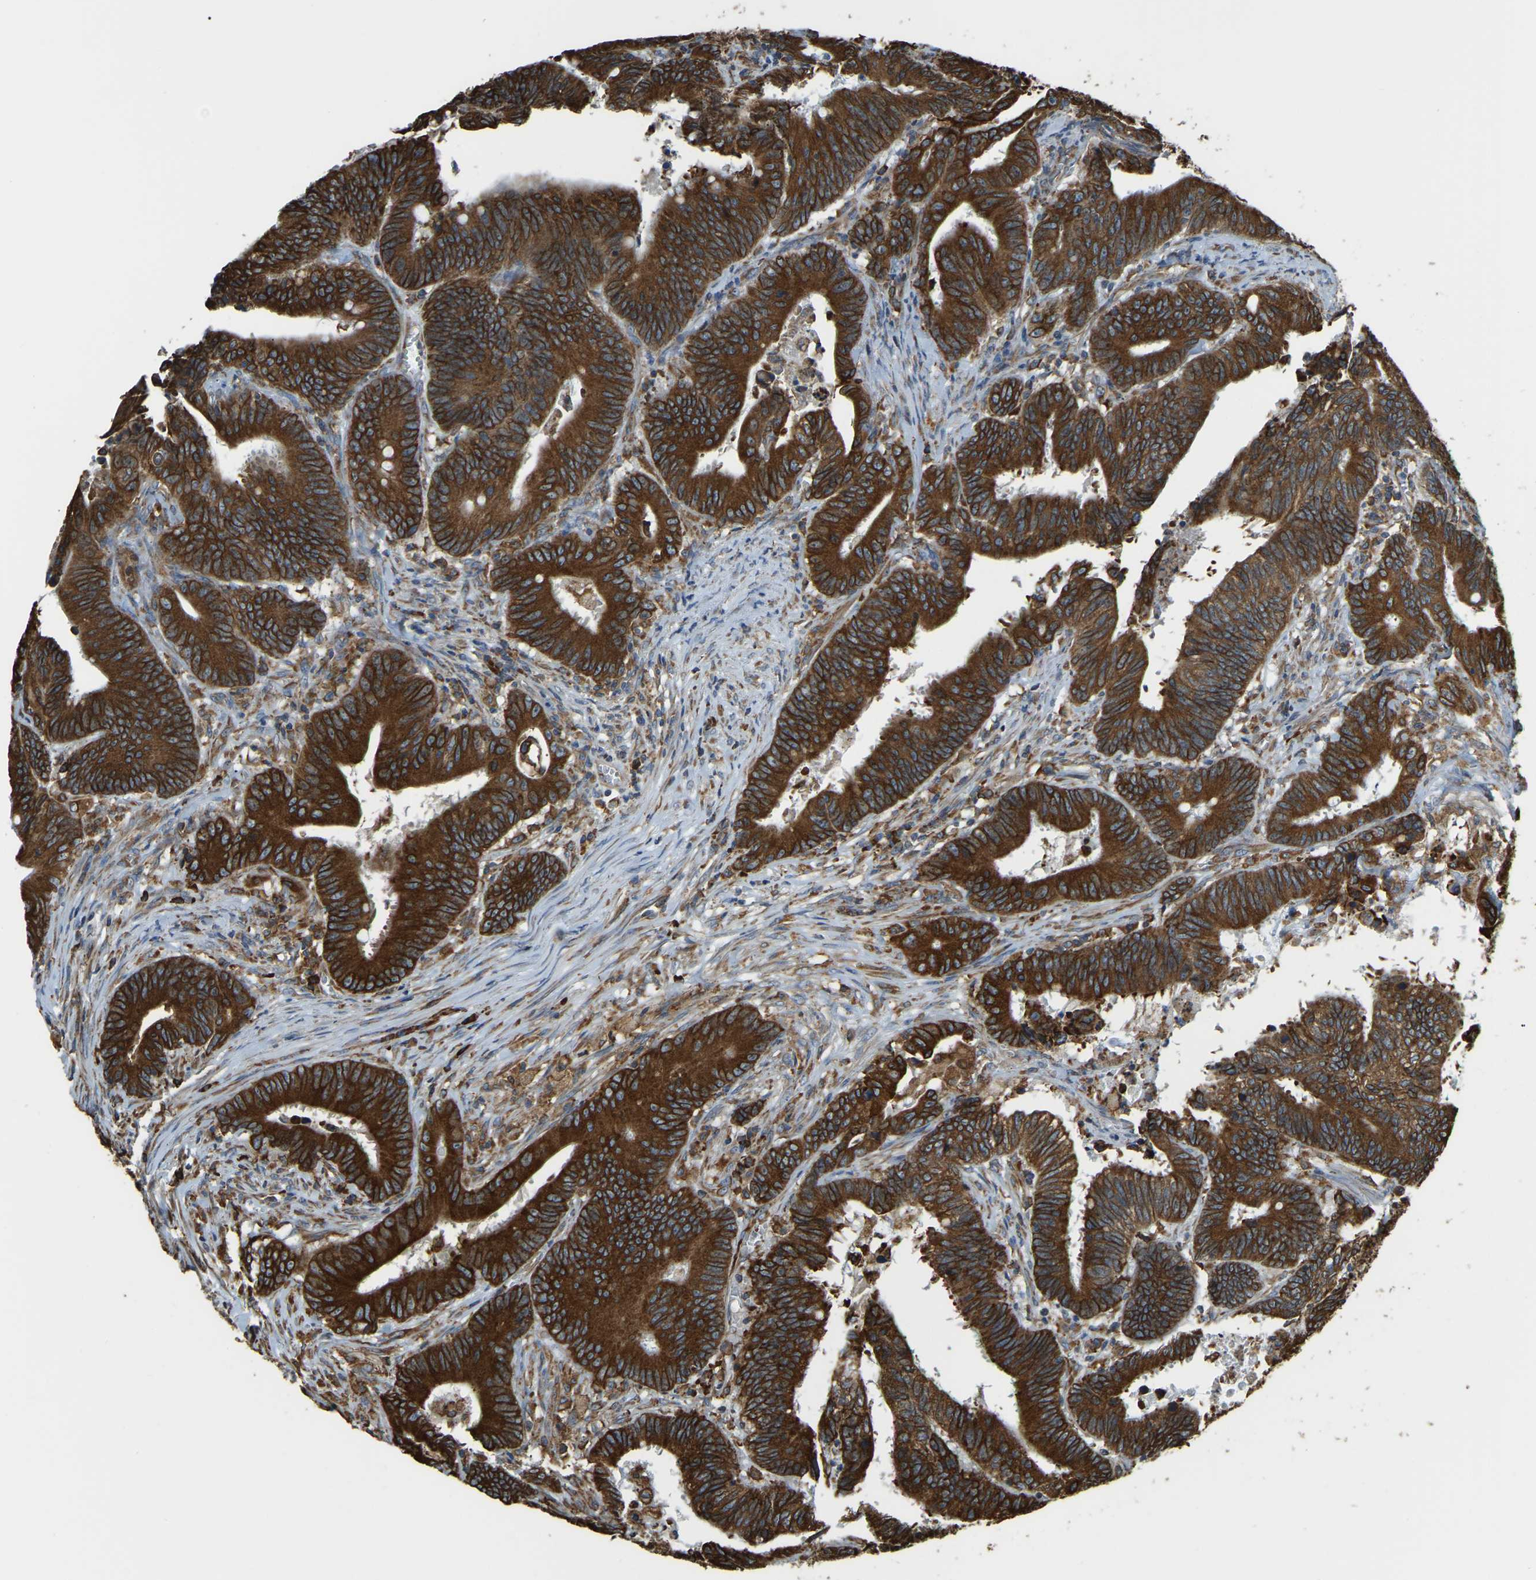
{"staining": {"intensity": "strong", "quantity": ">75%", "location": "cytoplasmic/membranous"}, "tissue": "colorectal cancer", "cell_type": "Tumor cells", "image_type": "cancer", "snomed": [{"axis": "morphology", "description": "Adenocarcinoma, NOS"}, {"axis": "topography", "description": "Colon"}], "caption": "DAB (3,3'-diaminobenzidine) immunohistochemical staining of human adenocarcinoma (colorectal) exhibits strong cytoplasmic/membranous protein positivity in about >75% of tumor cells.", "gene": "RNF115", "patient": {"sex": "male", "age": 45}}